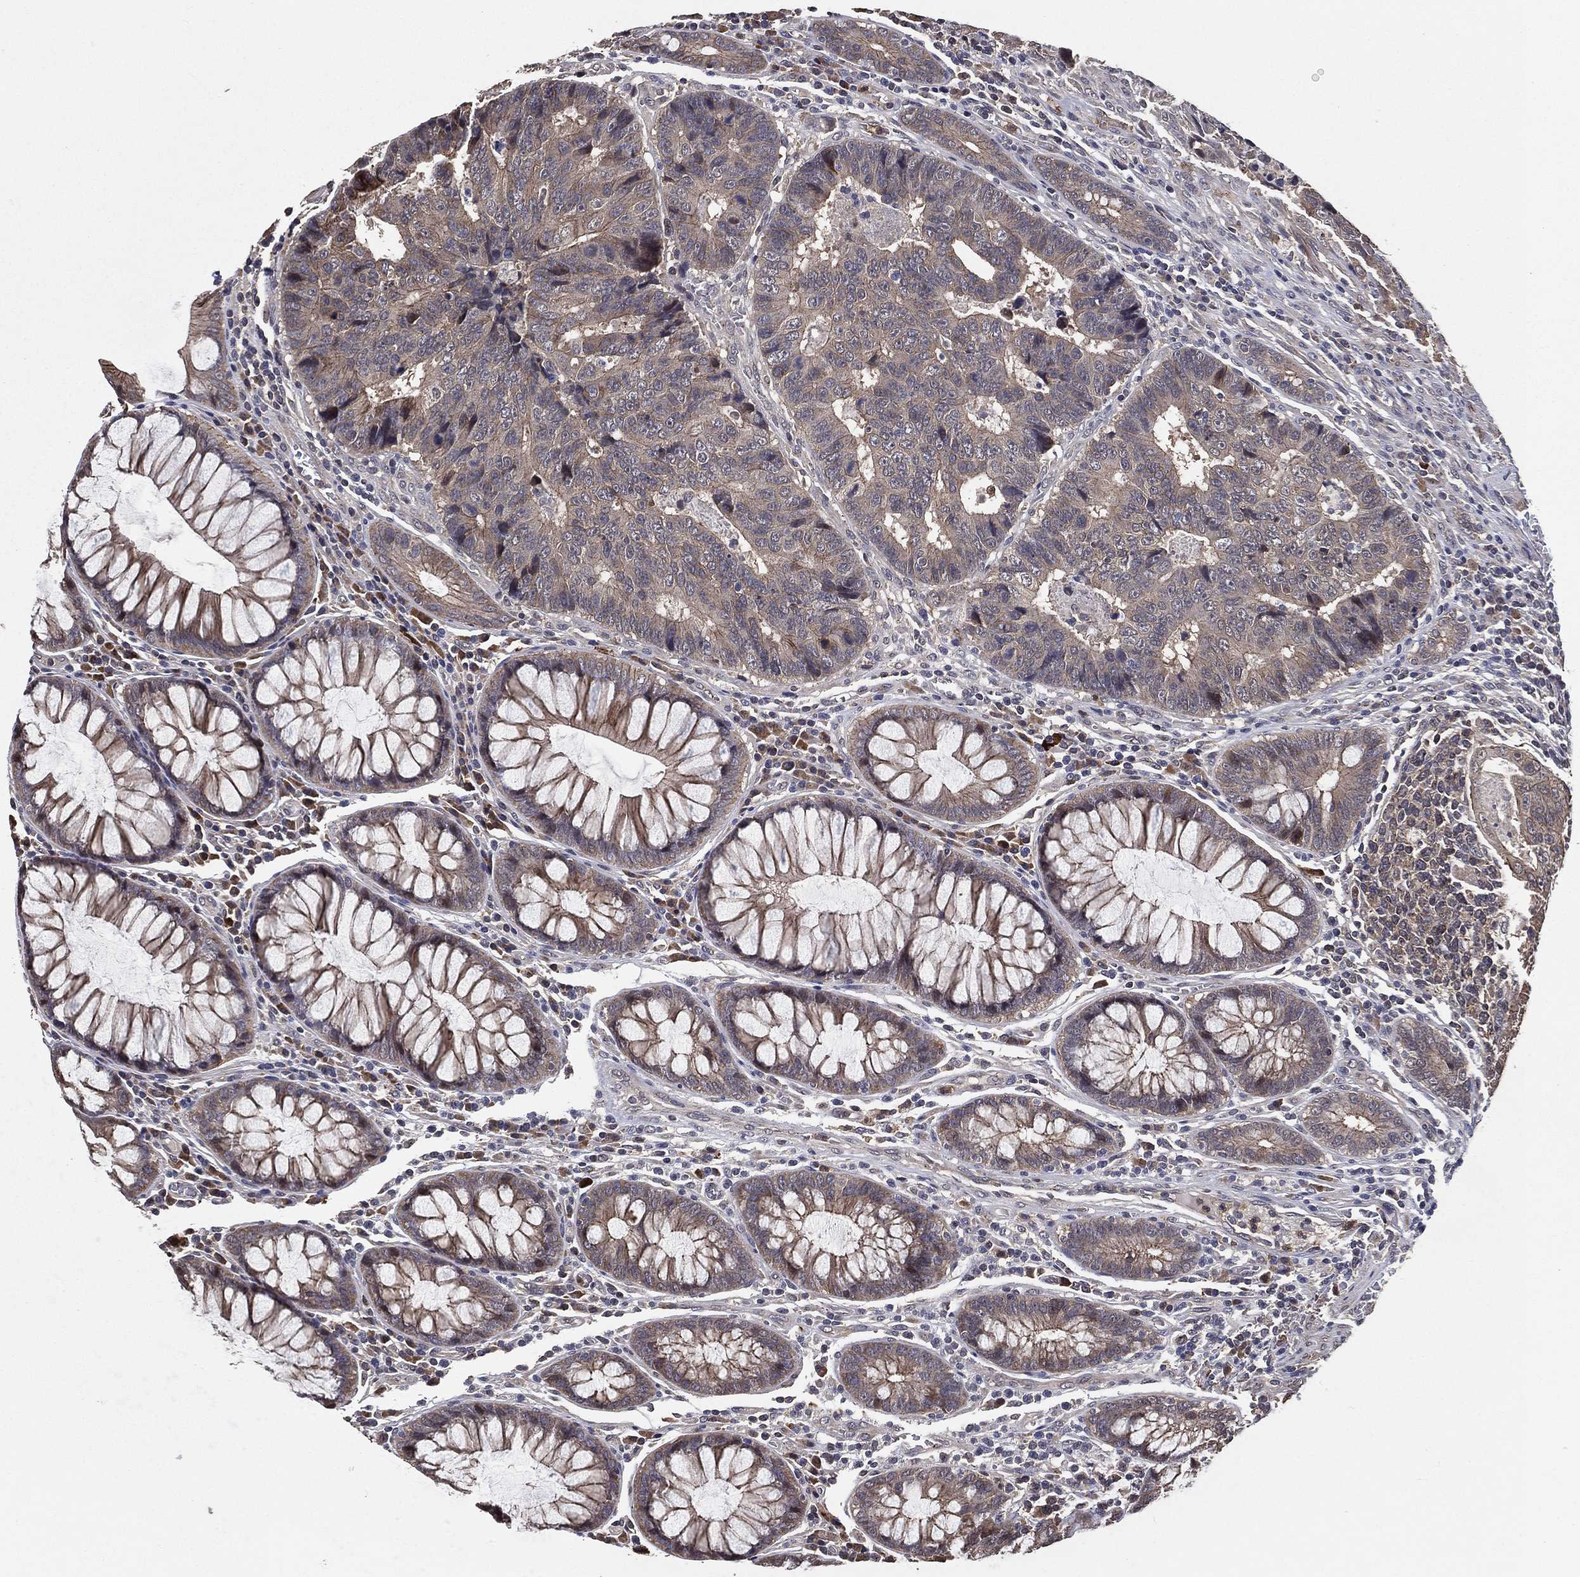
{"staining": {"intensity": "negative", "quantity": "none", "location": "none"}, "tissue": "colorectal cancer", "cell_type": "Tumor cells", "image_type": "cancer", "snomed": [{"axis": "morphology", "description": "Adenocarcinoma, NOS"}, {"axis": "topography", "description": "Colon"}], "caption": "Tumor cells show no significant protein expression in colorectal adenocarcinoma.", "gene": "PCNT", "patient": {"sex": "female", "age": 48}}